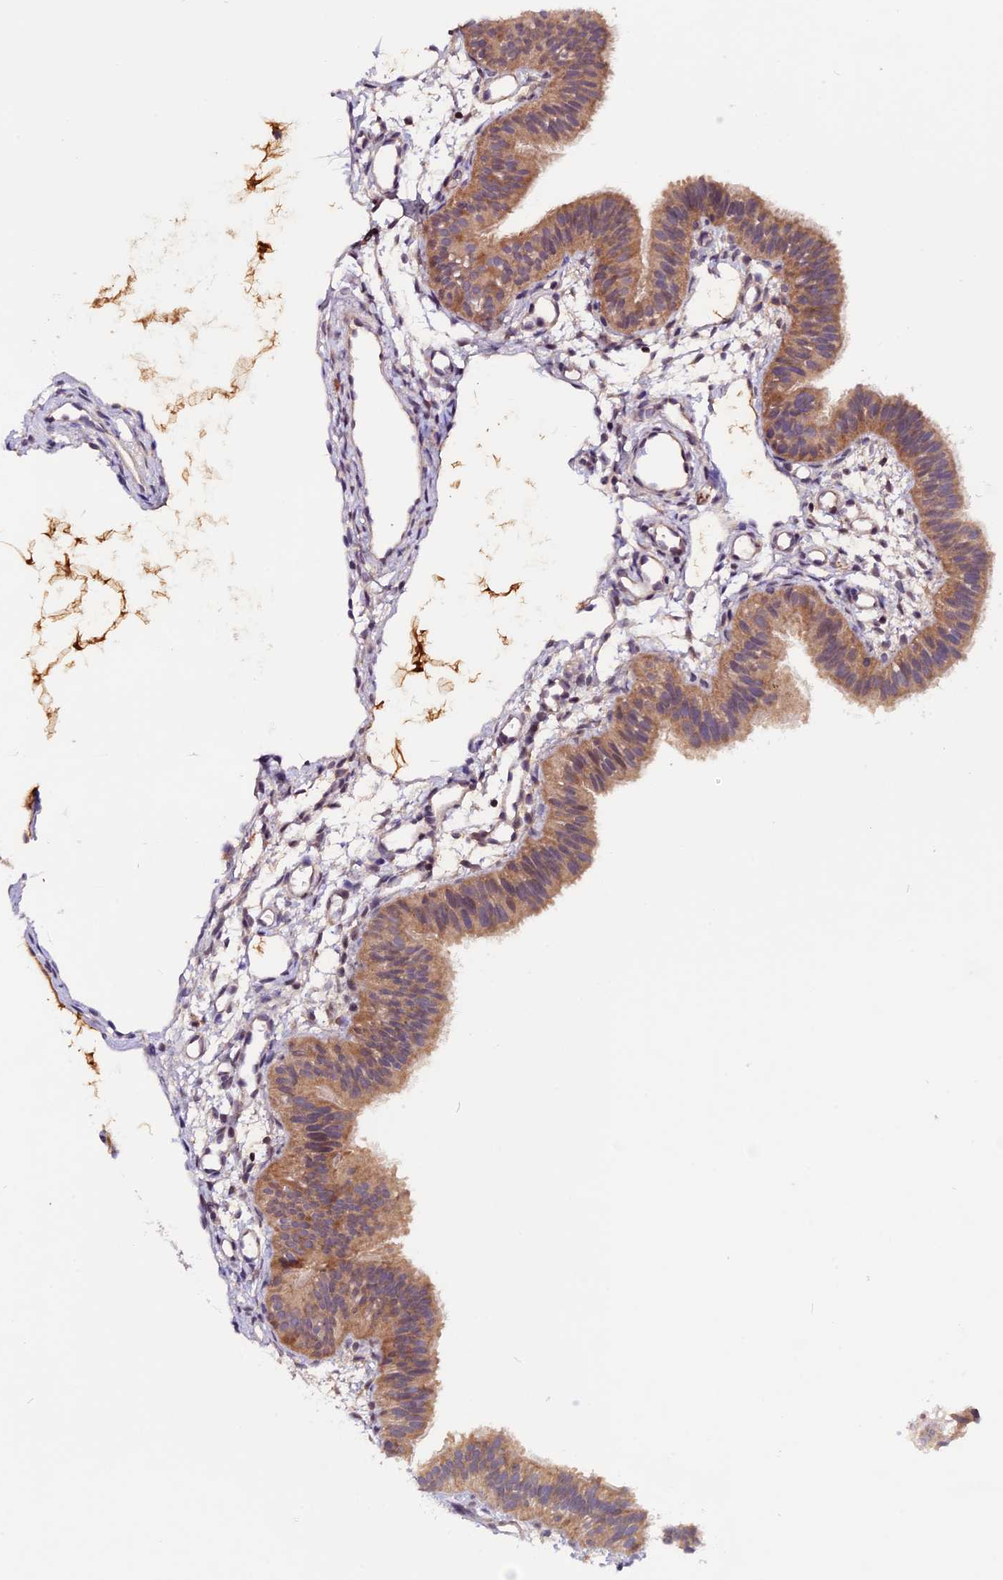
{"staining": {"intensity": "moderate", "quantity": "25%-75%", "location": "cytoplasmic/membranous"}, "tissue": "fallopian tube", "cell_type": "Glandular cells", "image_type": "normal", "snomed": [{"axis": "morphology", "description": "Normal tissue, NOS"}, {"axis": "topography", "description": "Fallopian tube"}], "caption": "Protein analysis of unremarkable fallopian tube displays moderate cytoplasmic/membranous positivity in about 25%-75% of glandular cells. (DAB (3,3'-diaminobenzidine) IHC with brightfield microscopy, high magnification).", "gene": "MARK4", "patient": {"sex": "female", "age": 35}}